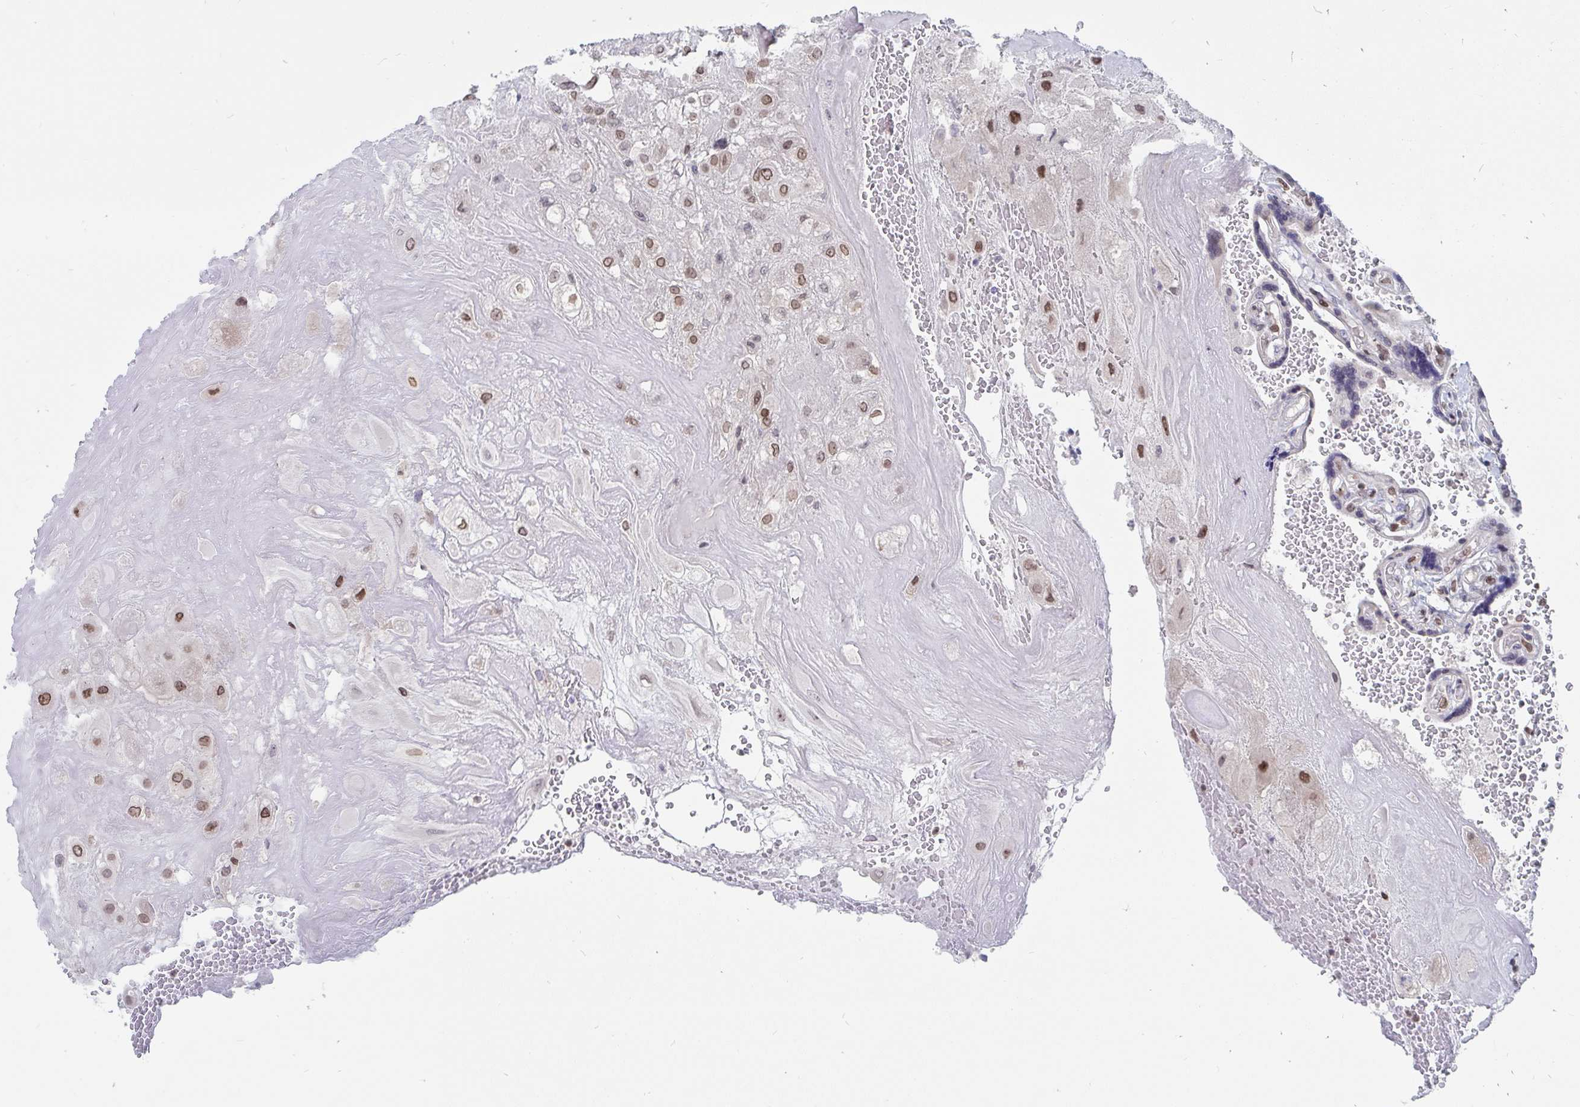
{"staining": {"intensity": "moderate", "quantity": ">75%", "location": "nuclear"}, "tissue": "placenta", "cell_type": "Decidual cells", "image_type": "normal", "snomed": [{"axis": "morphology", "description": "Normal tissue, NOS"}, {"axis": "topography", "description": "Placenta"}], "caption": "A brown stain shows moderate nuclear positivity of a protein in decidual cells of benign placenta.", "gene": "TRIP12", "patient": {"sex": "female", "age": 32}}